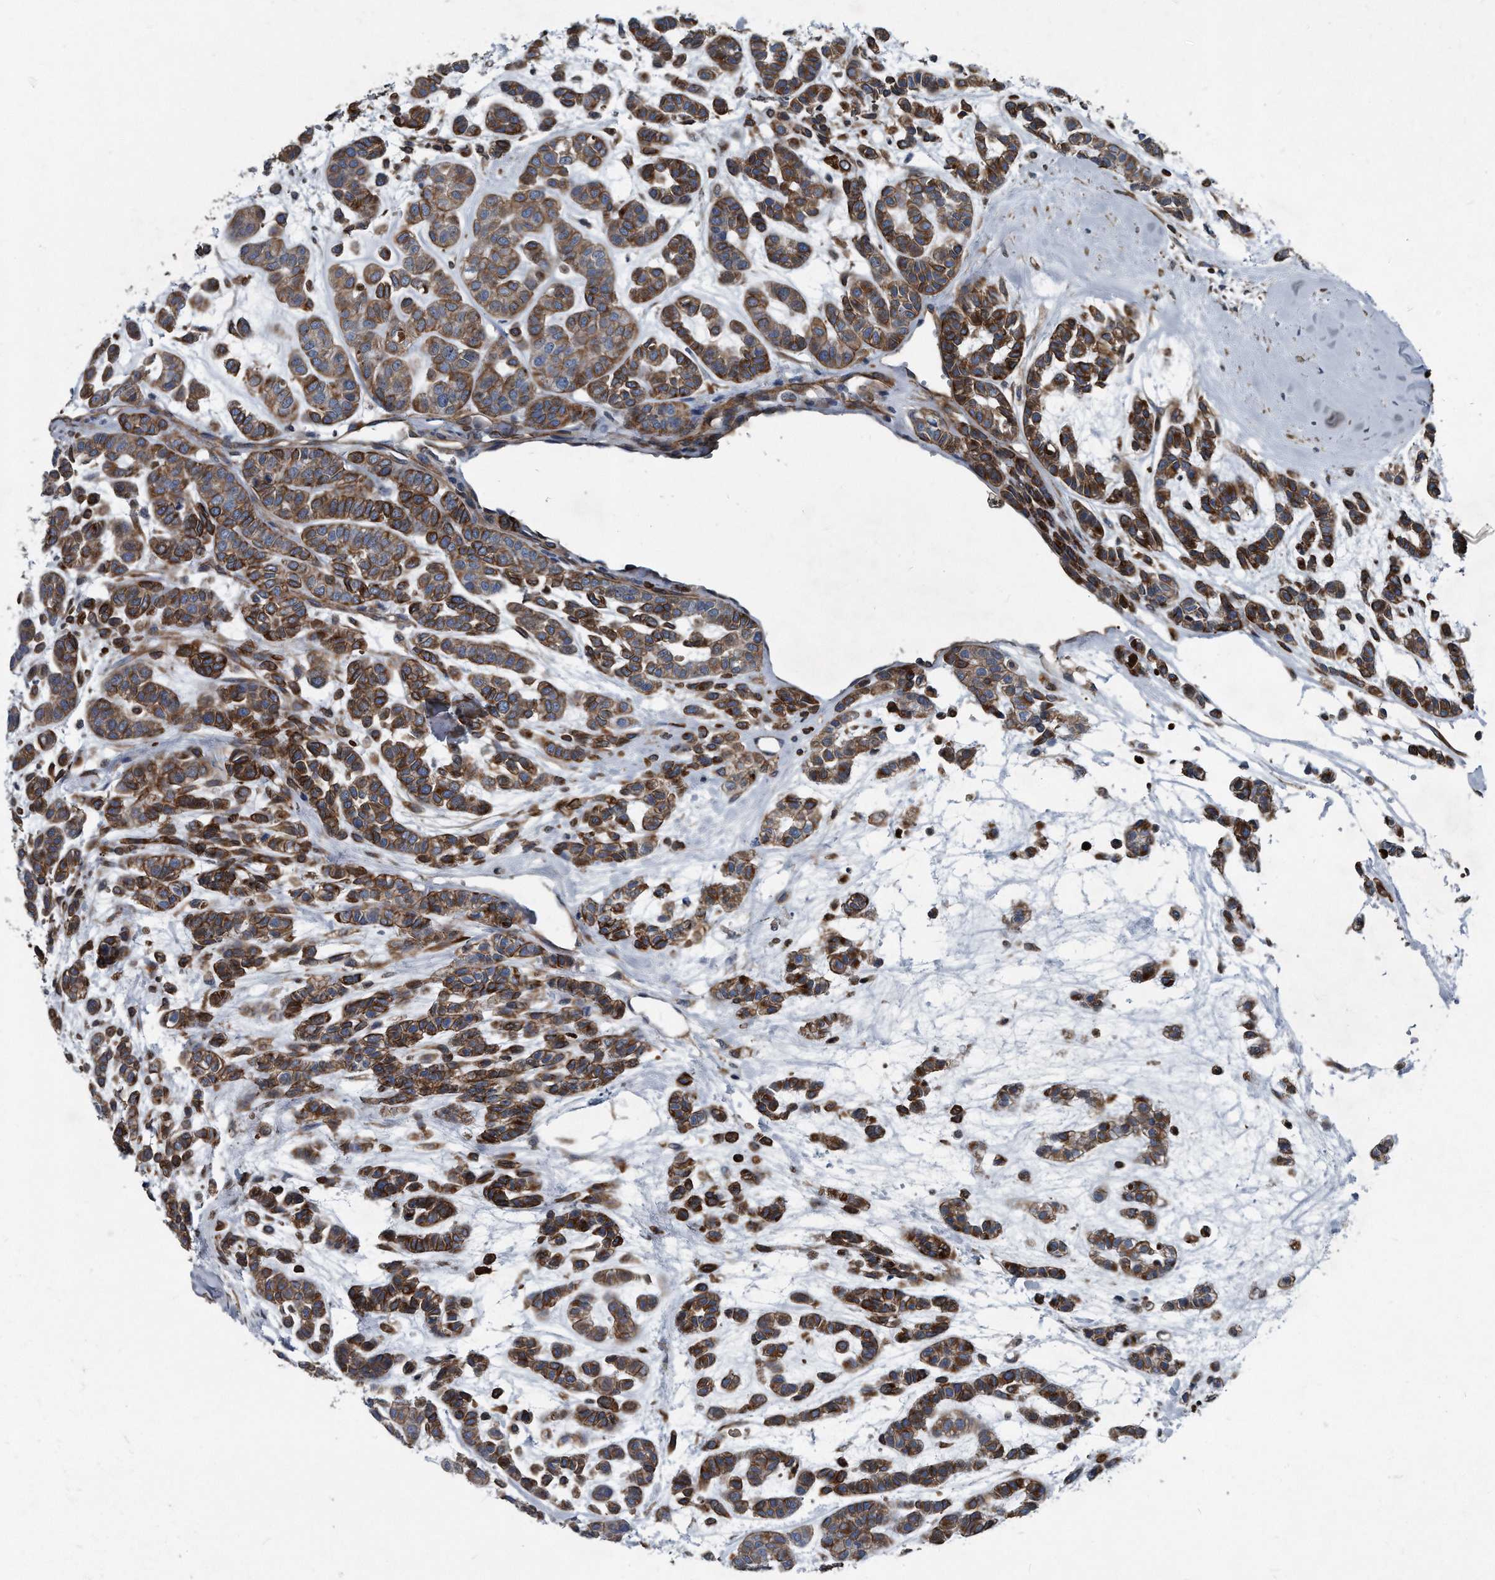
{"staining": {"intensity": "moderate", "quantity": ">75%", "location": "cytoplasmic/membranous"}, "tissue": "head and neck cancer", "cell_type": "Tumor cells", "image_type": "cancer", "snomed": [{"axis": "morphology", "description": "Adenocarcinoma, NOS"}, {"axis": "morphology", "description": "Adenoma, NOS"}, {"axis": "topography", "description": "Head-Neck"}], "caption": "A brown stain highlights moderate cytoplasmic/membranous staining of a protein in human head and neck cancer tumor cells.", "gene": "PLEC", "patient": {"sex": "female", "age": 55}}